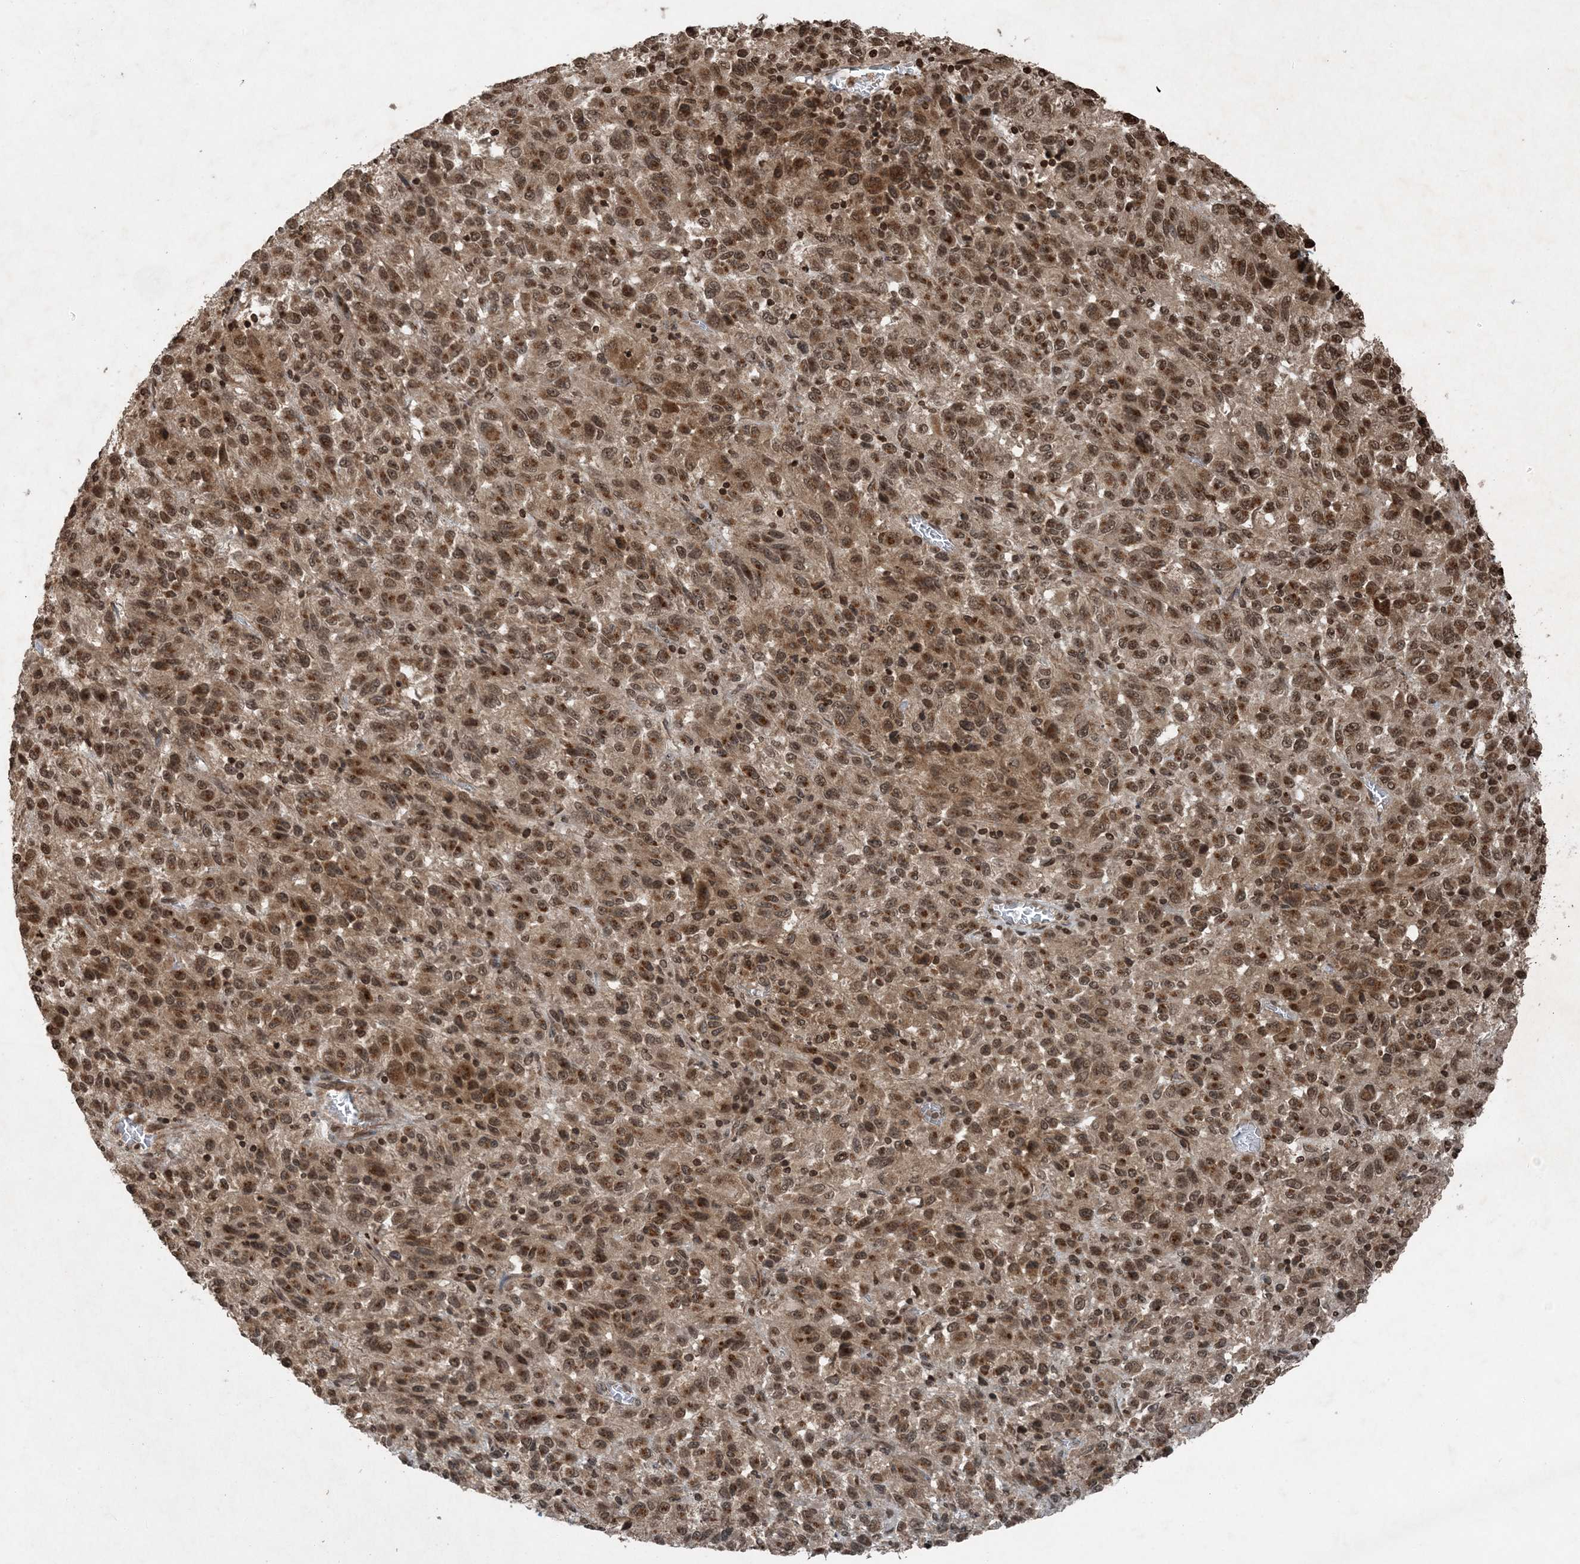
{"staining": {"intensity": "moderate", "quantity": ">75%", "location": "cytoplasmic/membranous,nuclear"}, "tissue": "melanoma", "cell_type": "Tumor cells", "image_type": "cancer", "snomed": [{"axis": "morphology", "description": "Malignant melanoma, Metastatic site"}, {"axis": "topography", "description": "Lung"}], "caption": "An image of malignant melanoma (metastatic site) stained for a protein exhibits moderate cytoplasmic/membranous and nuclear brown staining in tumor cells.", "gene": "ZFAND2B", "patient": {"sex": "male", "age": 64}}